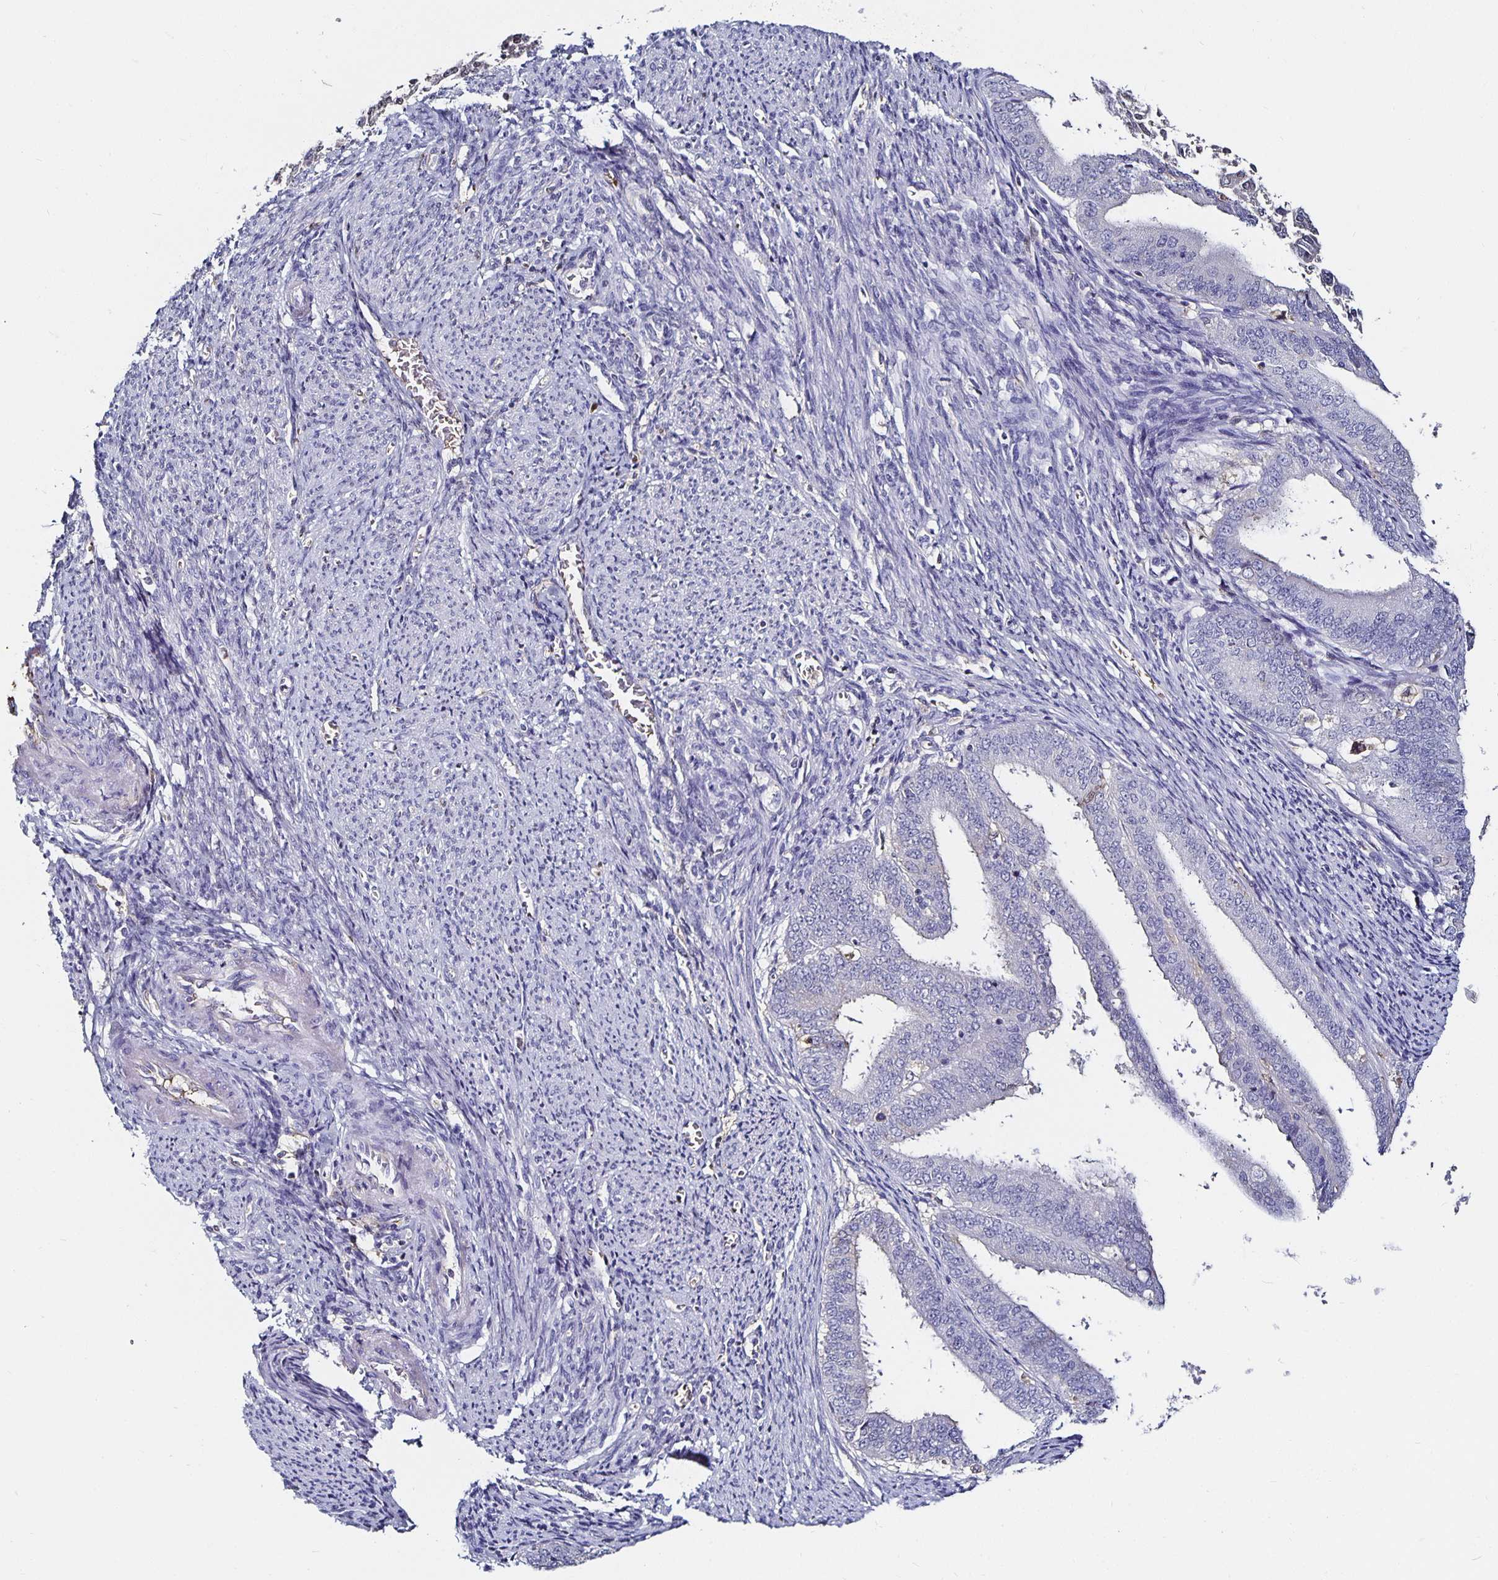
{"staining": {"intensity": "negative", "quantity": "none", "location": "none"}, "tissue": "endometrial cancer", "cell_type": "Tumor cells", "image_type": "cancer", "snomed": [{"axis": "morphology", "description": "Adenocarcinoma, NOS"}, {"axis": "topography", "description": "Endometrium"}], "caption": "Tumor cells show no significant expression in endometrial adenocarcinoma.", "gene": "TTR", "patient": {"sex": "female", "age": 63}}